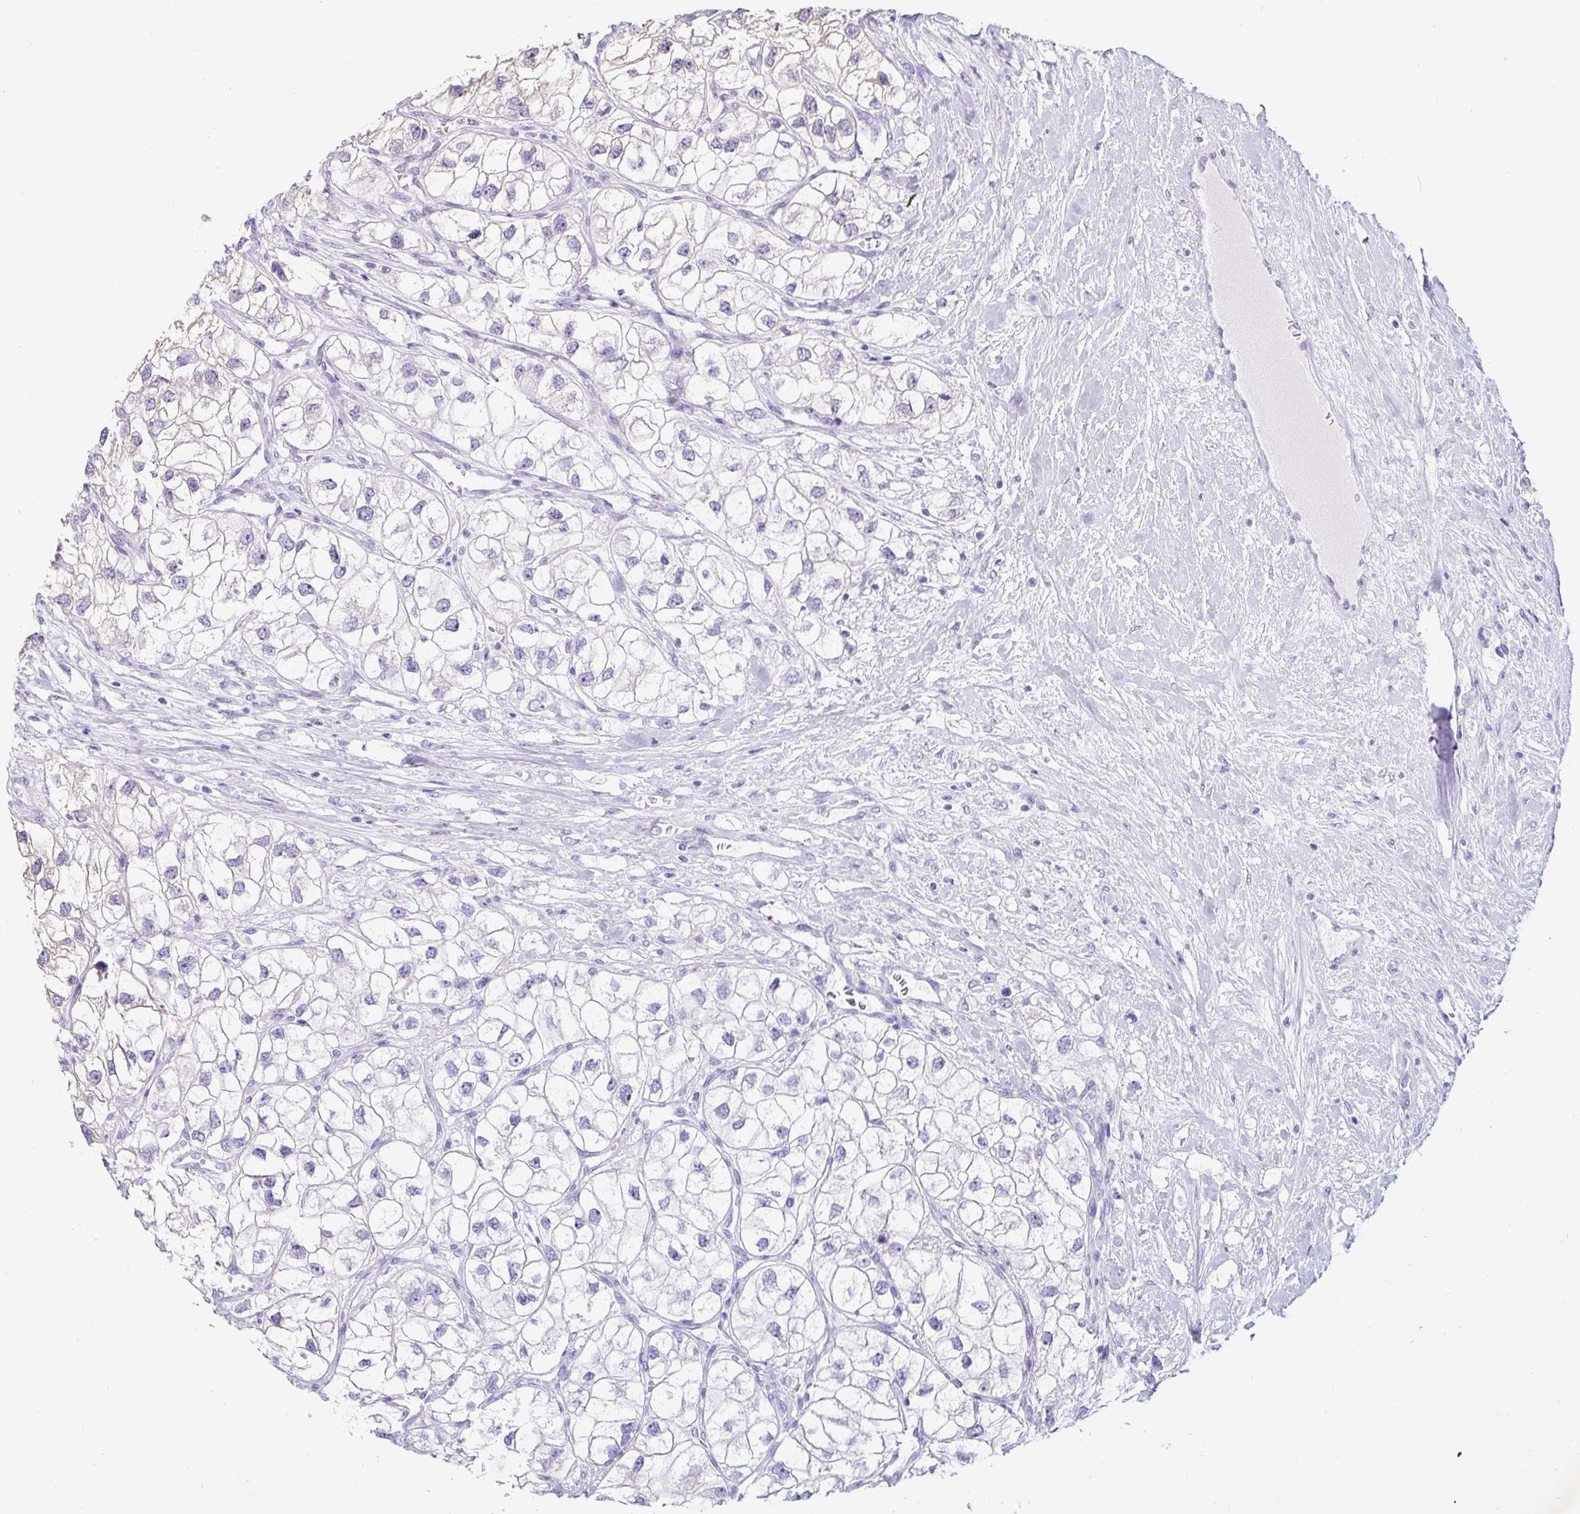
{"staining": {"intensity": "negative", "quantity": "none", "location": "none"}, "tissue": "renal cancer", "cell_type": "Tumor cells", "image_type": "cancer", "snomed": [{"axis": "morphology", "description": "Adenocarcinoma, NOS"}, {"axis": "topography", "description": "Kidney"}], "caption": "The immunohistochemistry (IHC) histopathology image has no significant staining in tumor cells of renal cancer (adenocarcinoma) tissue. (DAB immunohistochemistry visualized using brightfield microscopy, high magnification).", "gene": "ST13", "patient": {"sex": "male", "age": 59}}